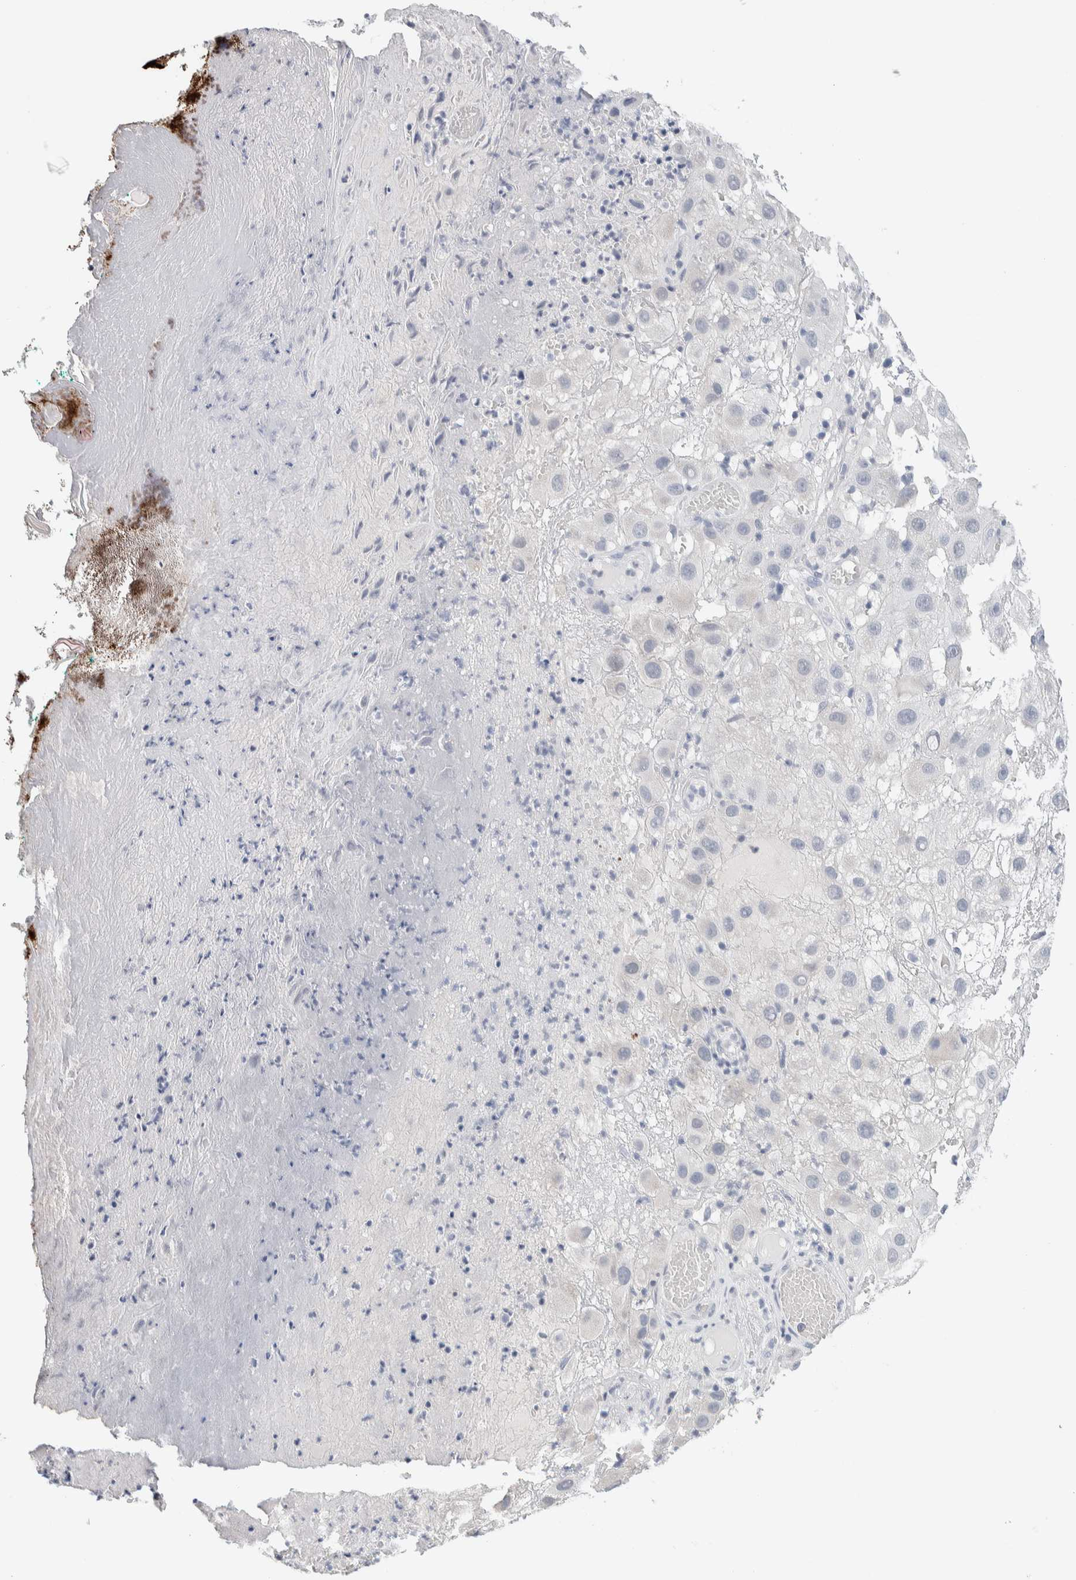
{"staining": {"intensity": "negative", "quantity": "none", "location": "none"}, "tissue": "melanoma", "cell_type": "Tumor cells", "image_type": "cancer", "snomed": [{"axis": "morphology", "description": "Malignant melanoma, NOS"}, {"axis": "topography", "description": "Skin"}], "caption": "Tumor cells show no significant protein positivity in melanoma. The staining is performed using DAB (3,3'-diaminobenzidine) brown chromogen with nuclei counter-stained in using hematoxylin.", "gene": "SCN2A", "patient": {"sex": "female", "age": 81}}